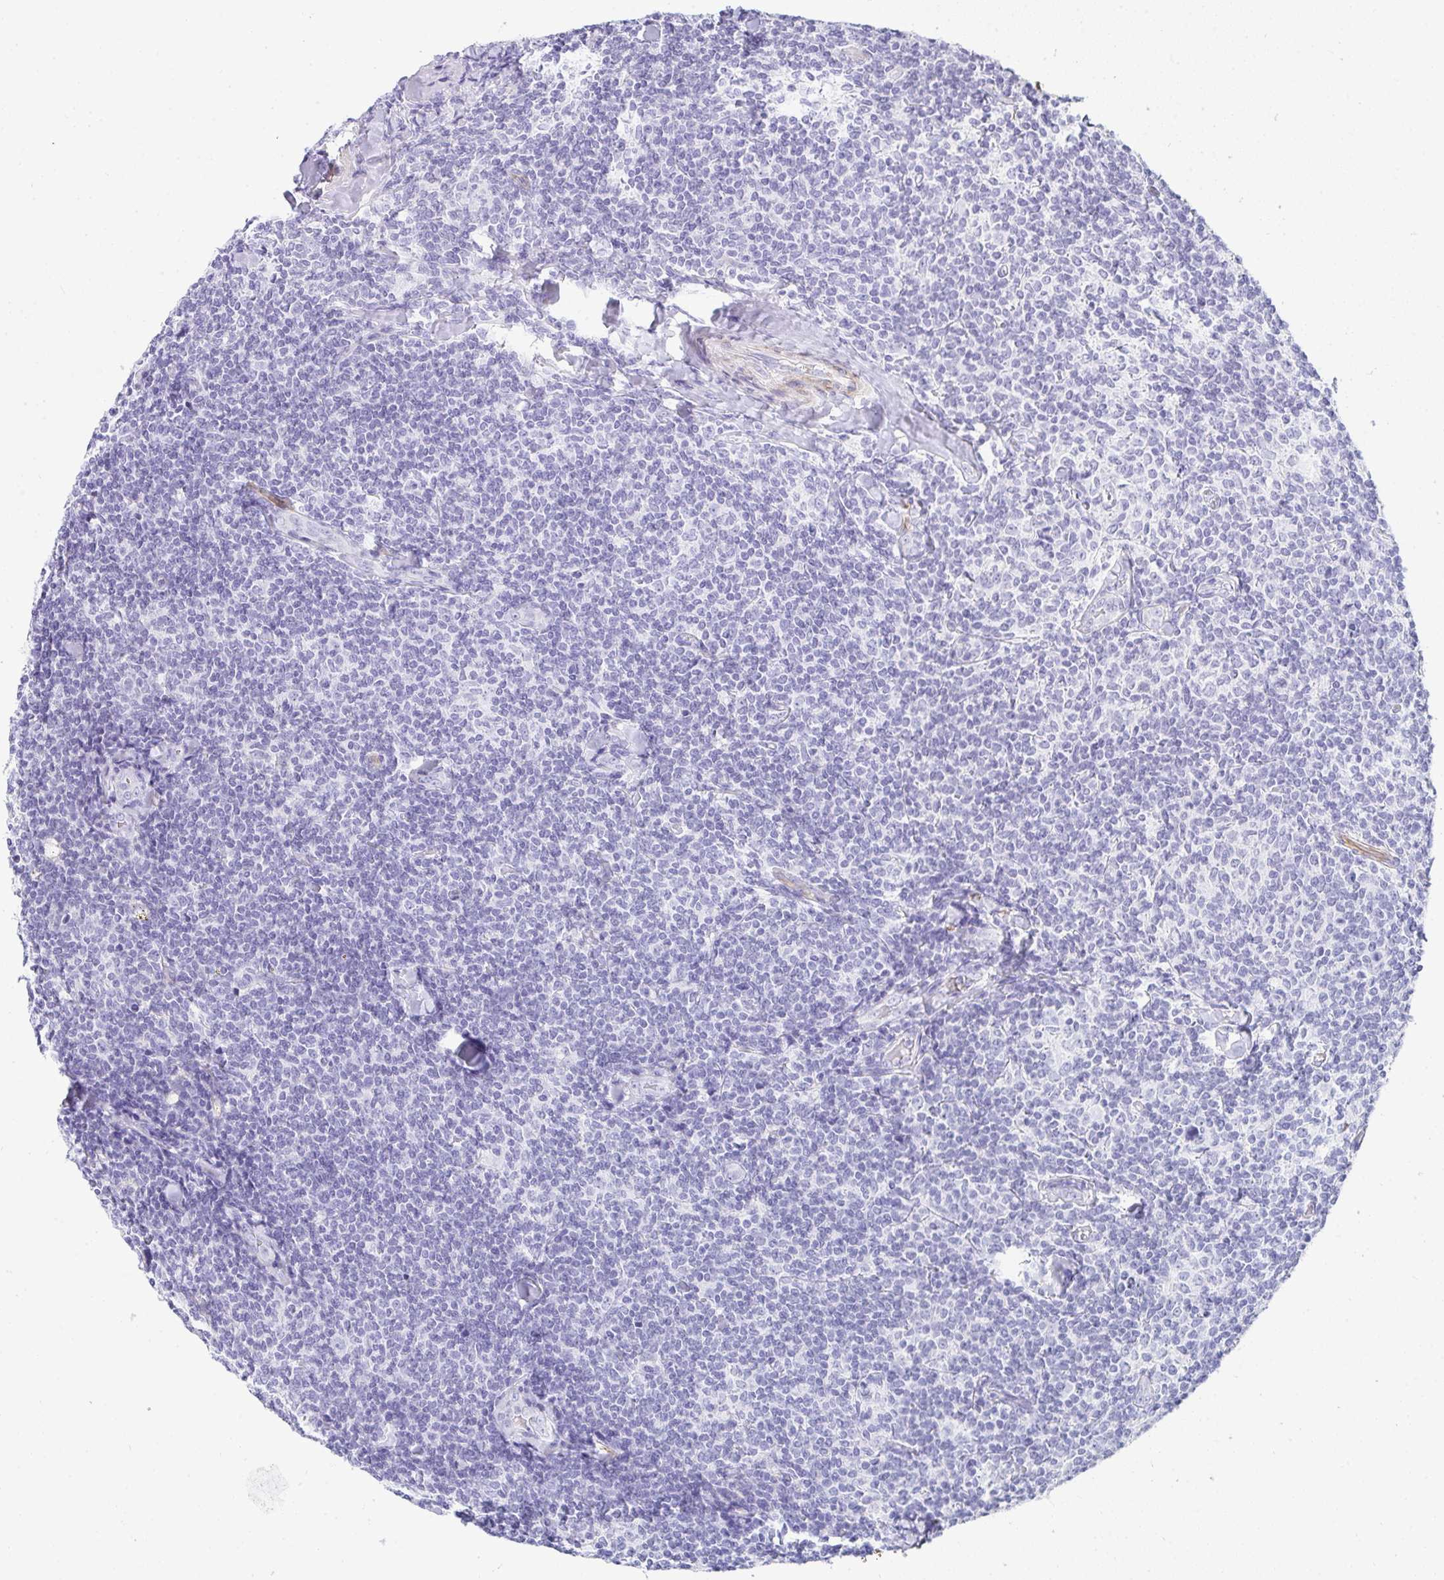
{"staining": {"intensity": "negative", "quantity": "none", "location": "none"}, "tissue": "lymphoma", "cell_type": "Tumor cells", "image_type": "cancer", "snomed": [{"axis": "morphology", "description": "Malignant lymphoma, non-Hodgkin's type, Low grade"}, {"axis": "topography", "description": "Lymph node"}], "caption": "Immunohistochemical staining of human lymphoma exhibits no significant staining in tumor cells.", "gene": "PRND", "patient": {"sex": "female", "age": 56}}